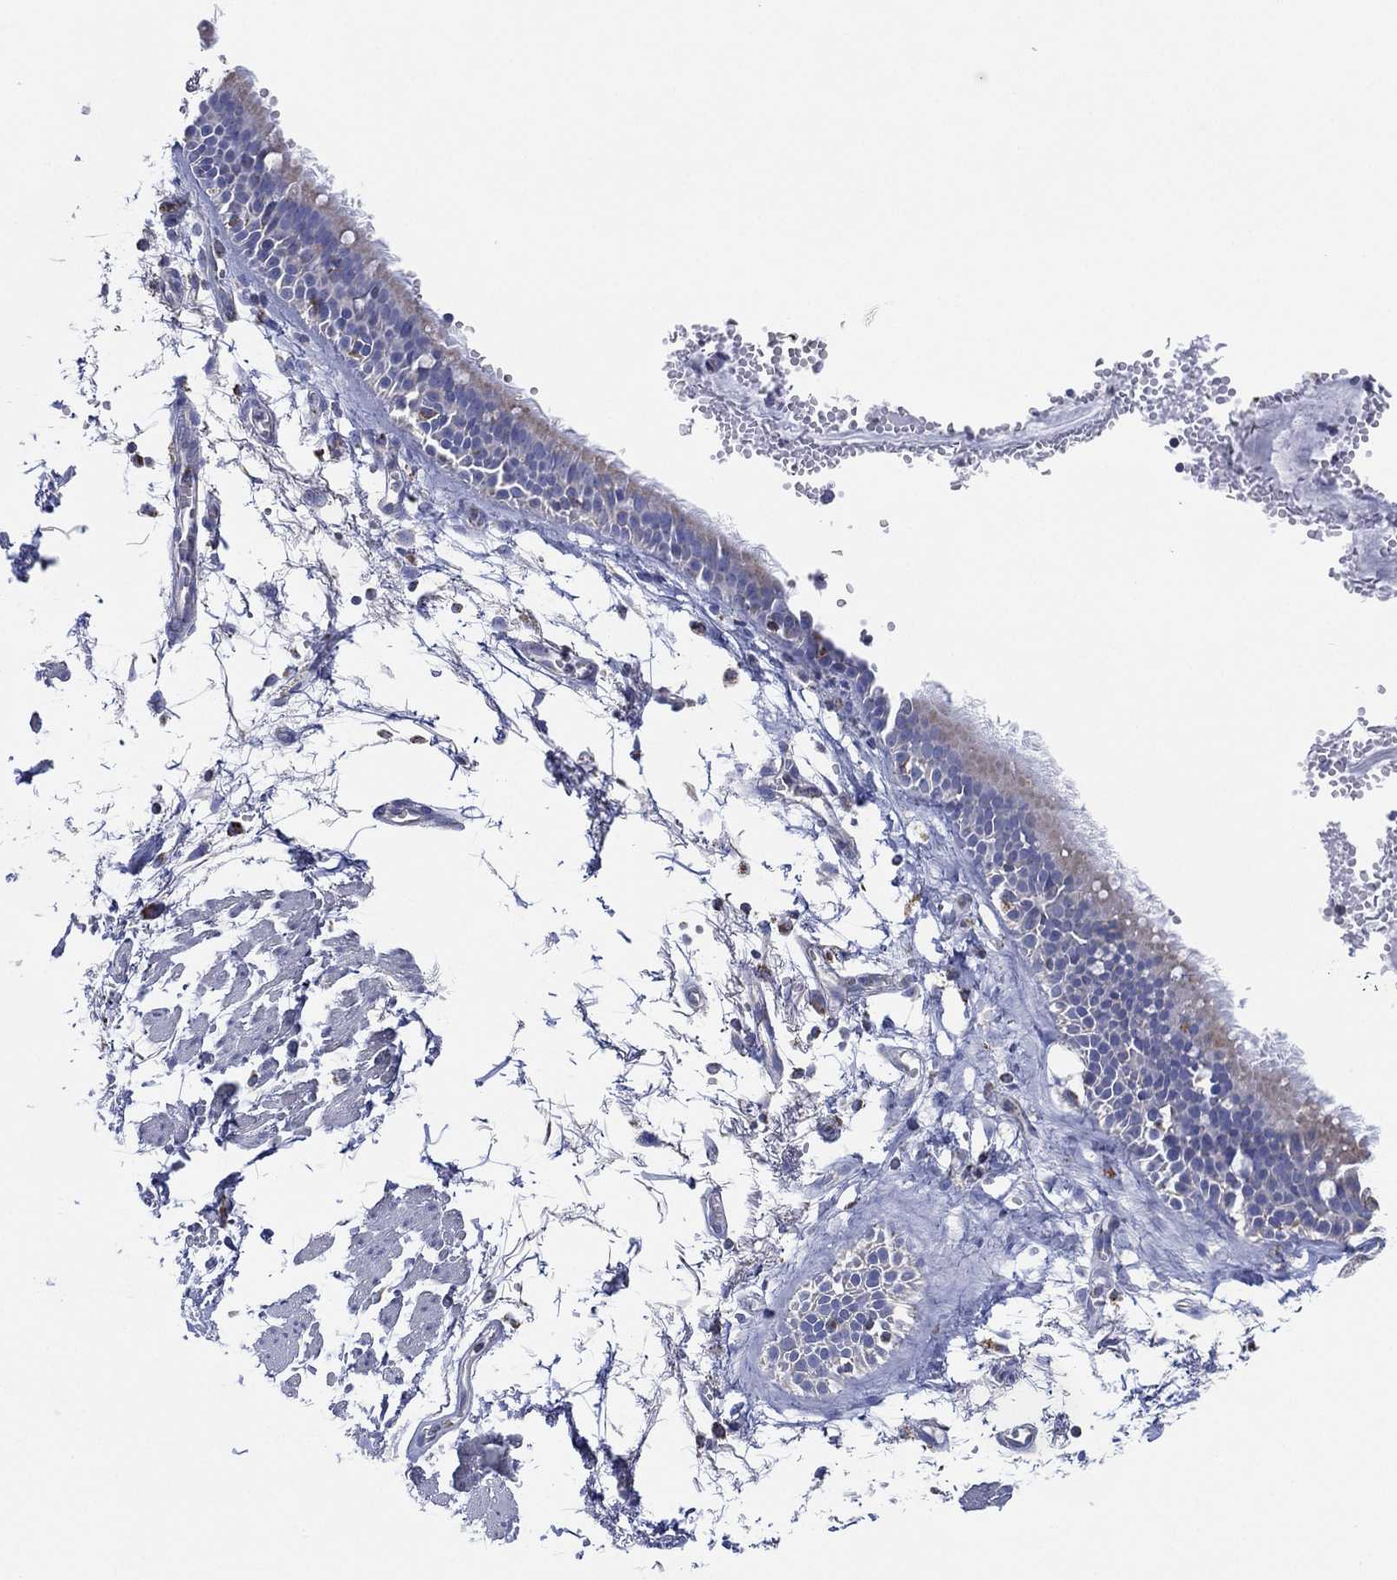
{"staining": {"intensity": "negative", "quantity": "none", "location": "none"}, "tissue": "soft tissue", "cell_type": "Fibroblasts", "image_type": "normal", "snomed": [{"axis": "morphology", "description": "Normal tissue, NOS"}, {"axis": "morphology", "description": "Squamous cell carcinoma, NOS"}, {"axis": "topography", "description": "Cartilage tissue"}, {"axis": "topography", "description": "Lung"}], "caption": "The immunohistochemistry image has no significant staining in fibroblasts of soft tissue.", "gene": "CFTR", "patient": {"sex": "male", "age": 66}}